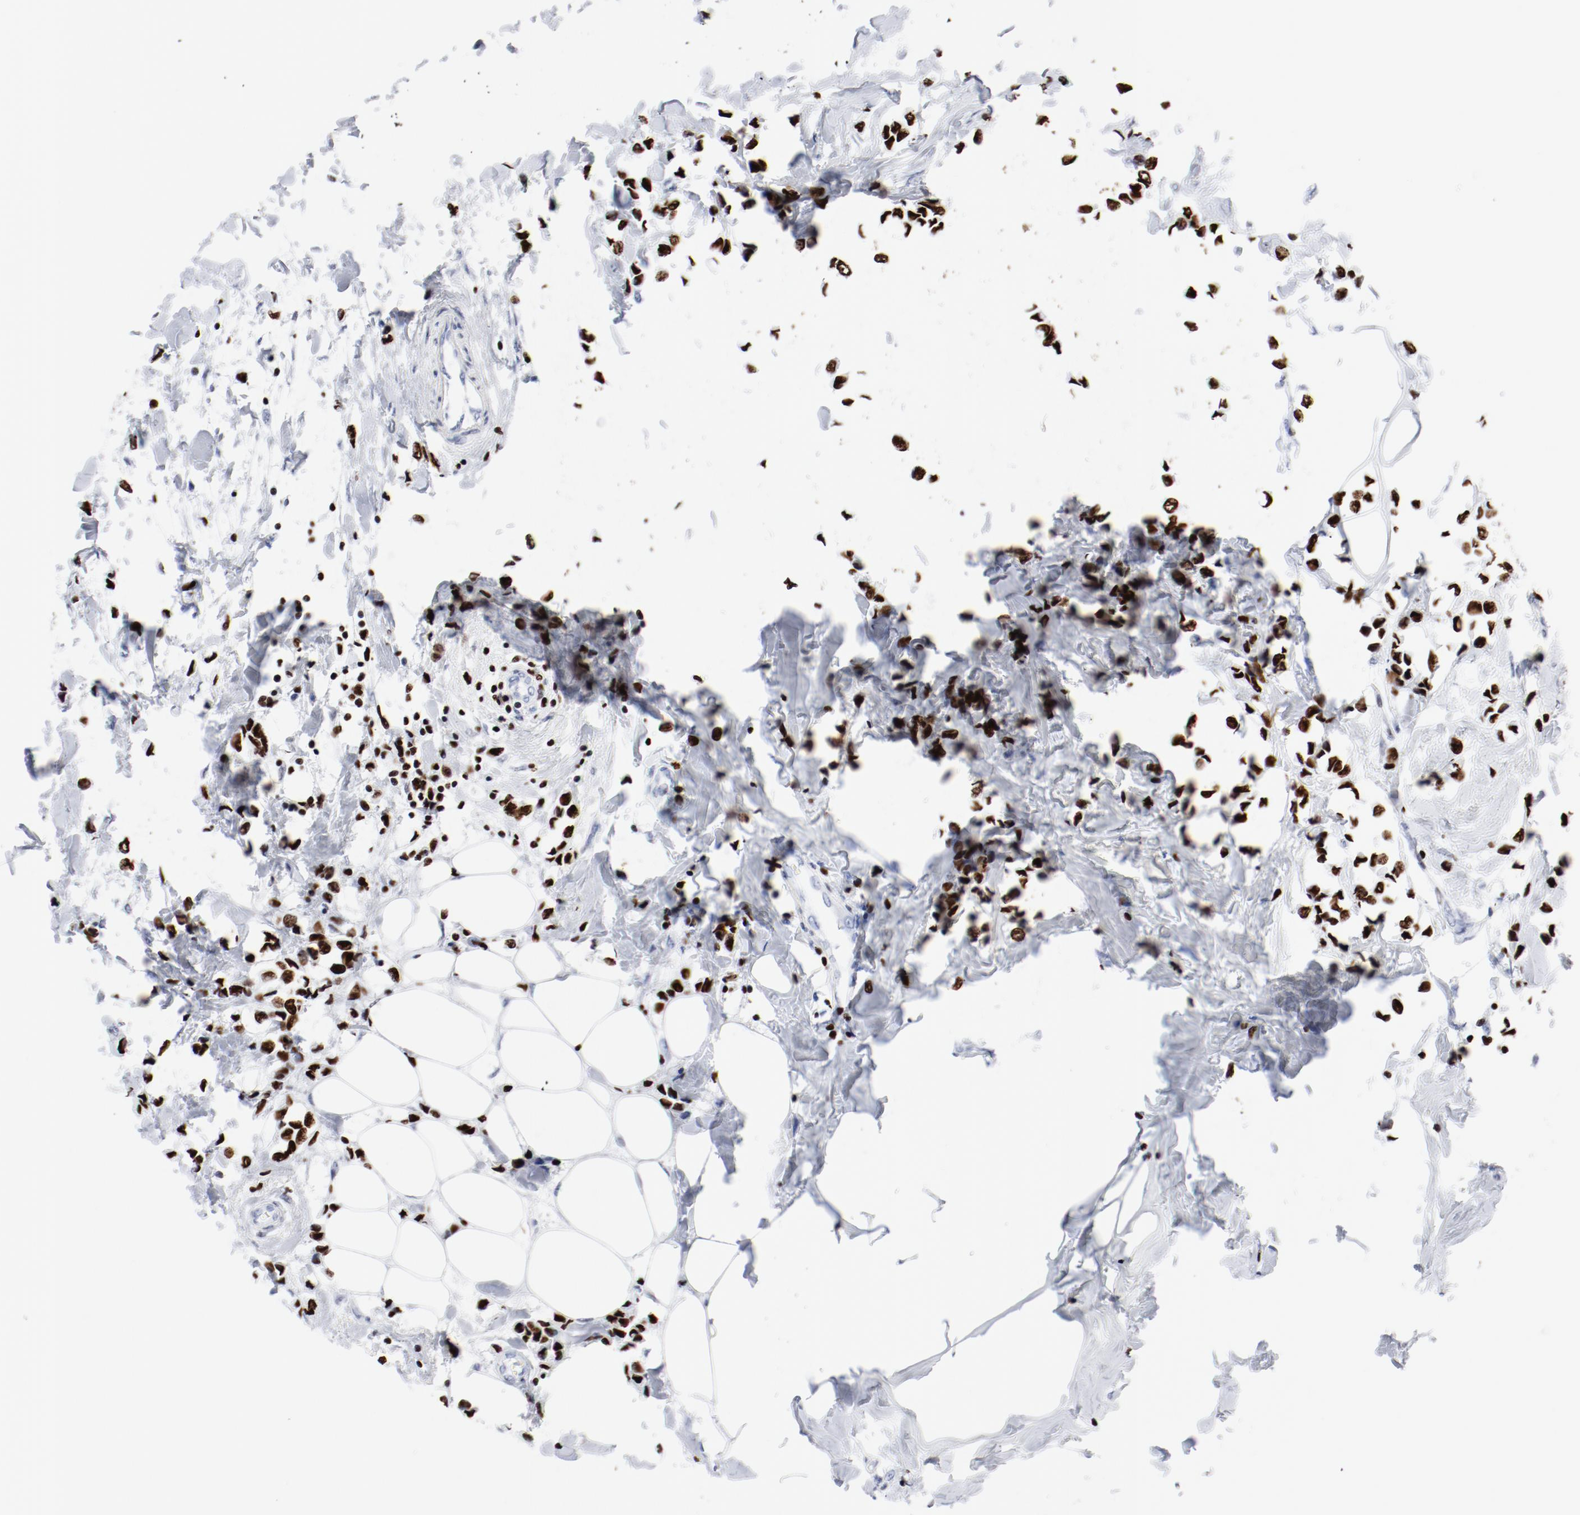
{"staining": {"intensity": "strong", "quantity": ">75%", "location": "nuclear"}, "tissue": "breast cancer", "cell_type": "Tumor cells", "image_type": "cancer", "snomed": [{"axis": "morphology", "description": "Lobular carcinoma"}, {"axis": "topography", "description": "Breast"}], "caption": "Human breast lobular carcinoma stained for a protein (brown) shows strong nuclear positive staining in about >75% of tumor cells.", "gene": "SMARCC2", "patient": {"sex": "female", "age": 51}}